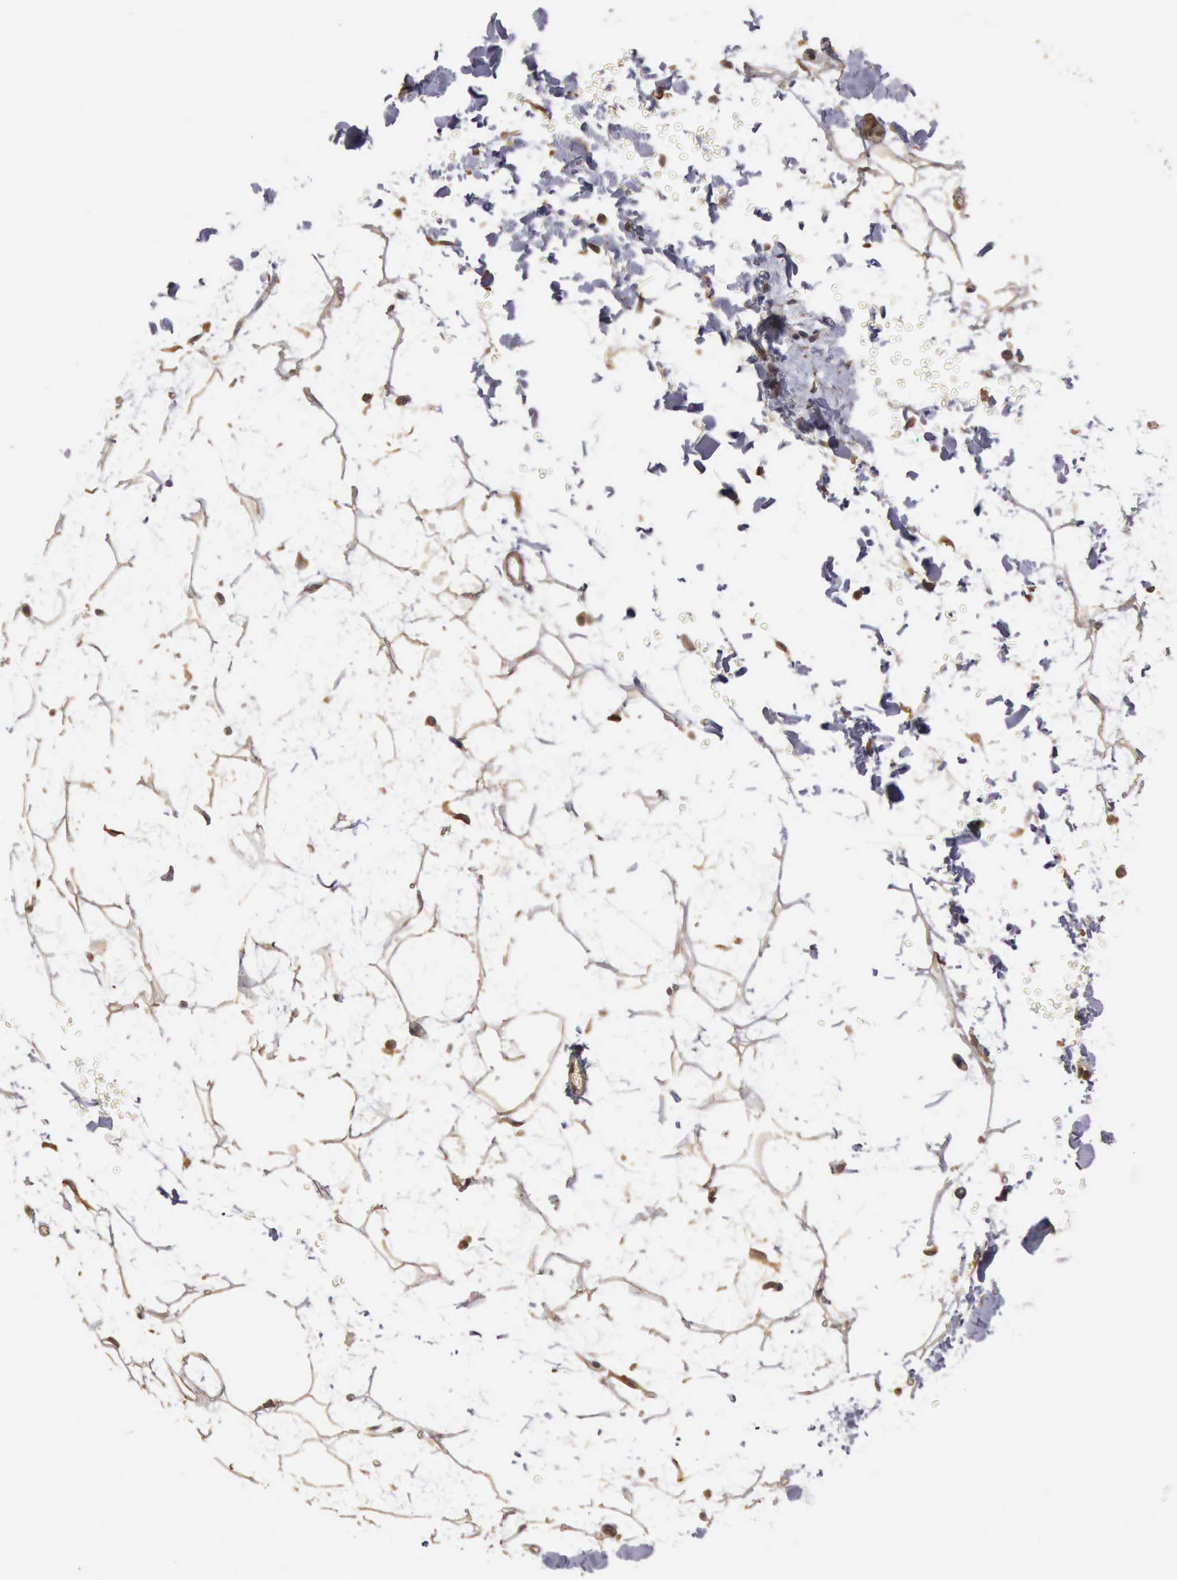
{"staining": {"intensity": "moderate", "quantity": ">75%", "location": "cytoplasmic/membranous"}, "tissue": "adipose tissue", "cell_type": "Adipocytes", "image_type": "normal", "snomed": [{"axis": "morphology", "description": "Normal tissue, NOS"}, {"axis": "topography", "description": "Soft tissue"}], "caption": "Adipose tissue stained with DAB (3,3'-diaminobenzidine) immunohistochemistry reveals medium levels of moderate cytoplasmic/membranous staining in about >75% of adipocytes. (Brightfield microscopy of DAB IHC at high magnification).", "gene": "BMX", "patient": {"sex": "male", "age": 72}}